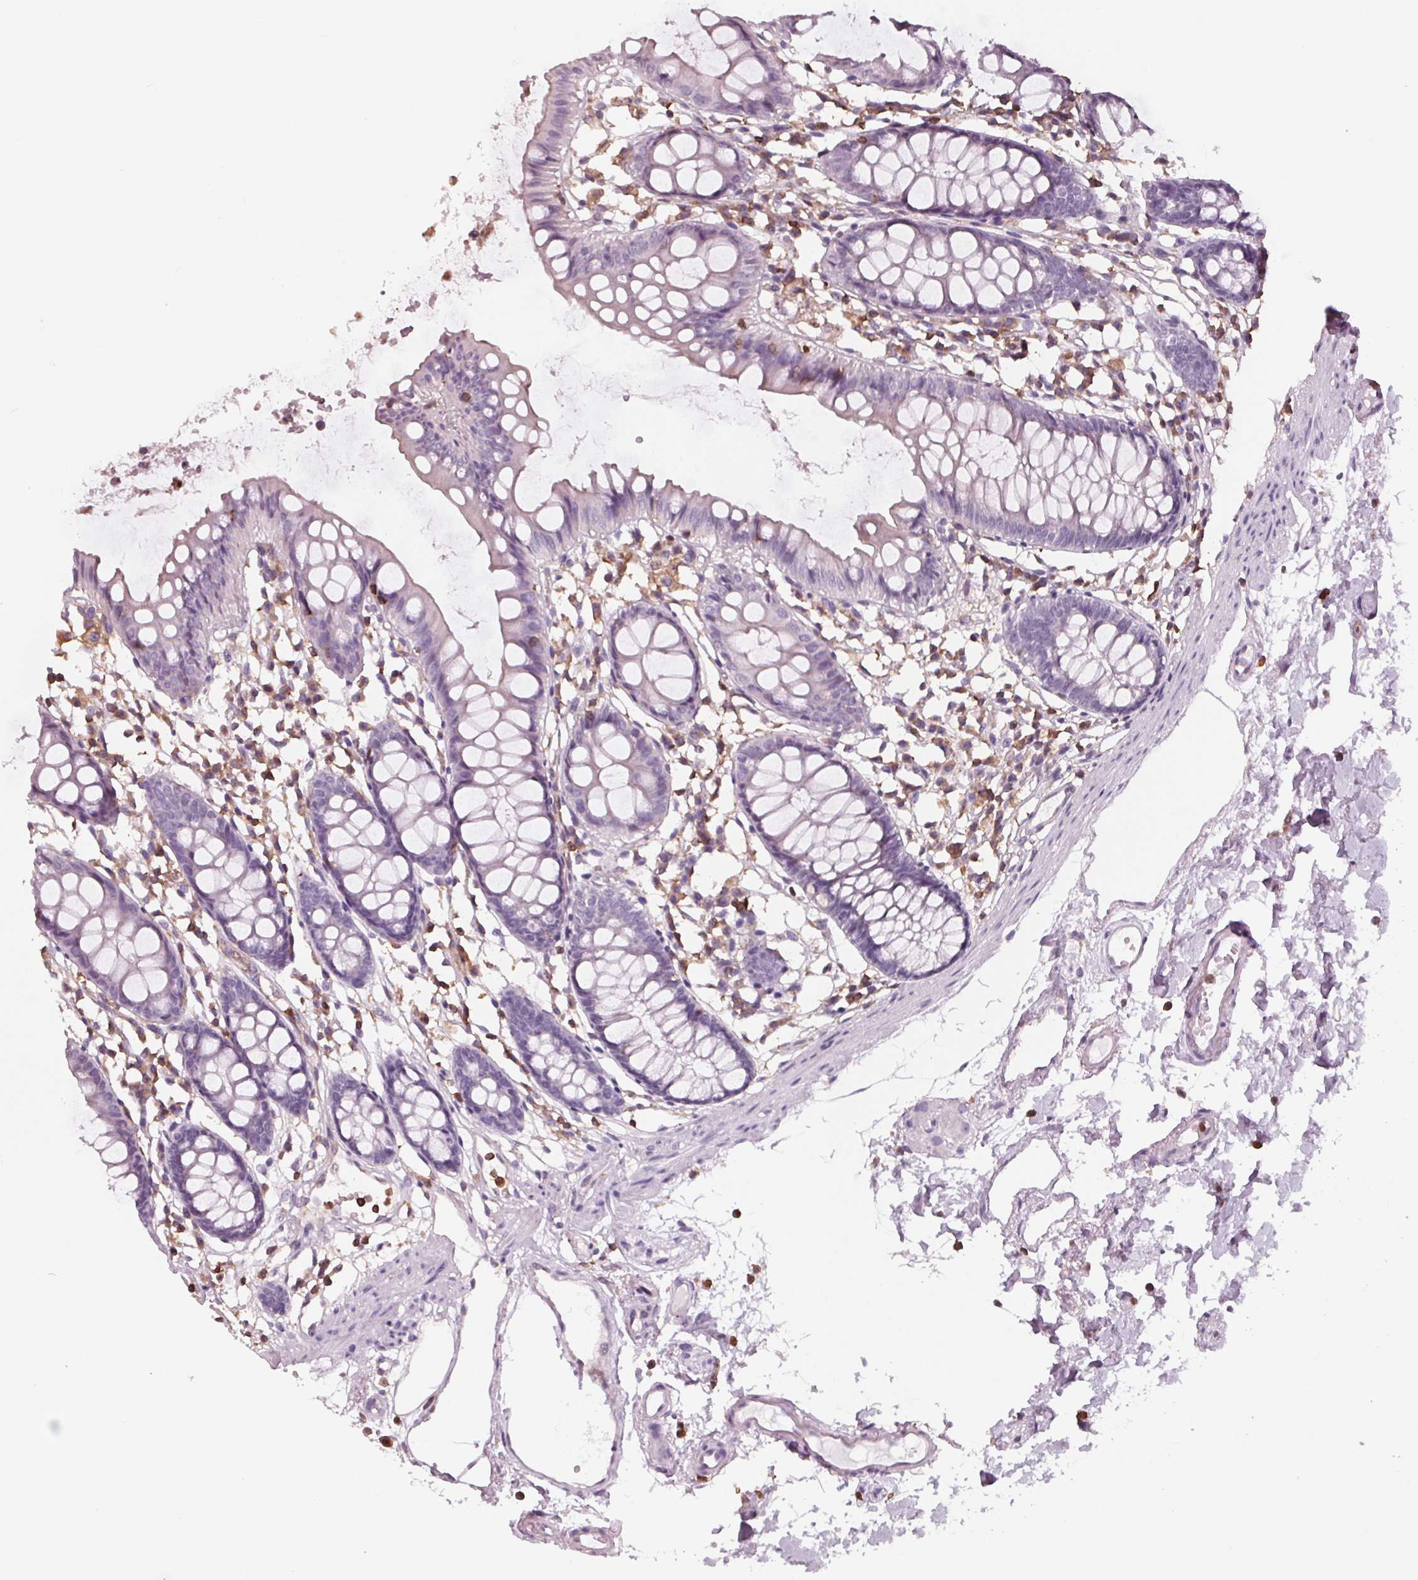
{"staining": {"intensity": "negative", "quantity": "none", "location": "none"}, "tissue": "colon", "cell_type": "Endothelial cells", "image_type": "normal", "snomed": [{"axis": "morphology", "description": "Normal tissue, NOS"}, {"axis": "topography", "description": "Colon"}], "caption": "Human colon stained for a protein using IHC demonstrates no expression in endothelial cells.", "gene": "ARHGAP25", "patient": {"sex": "female", "age": 84}}